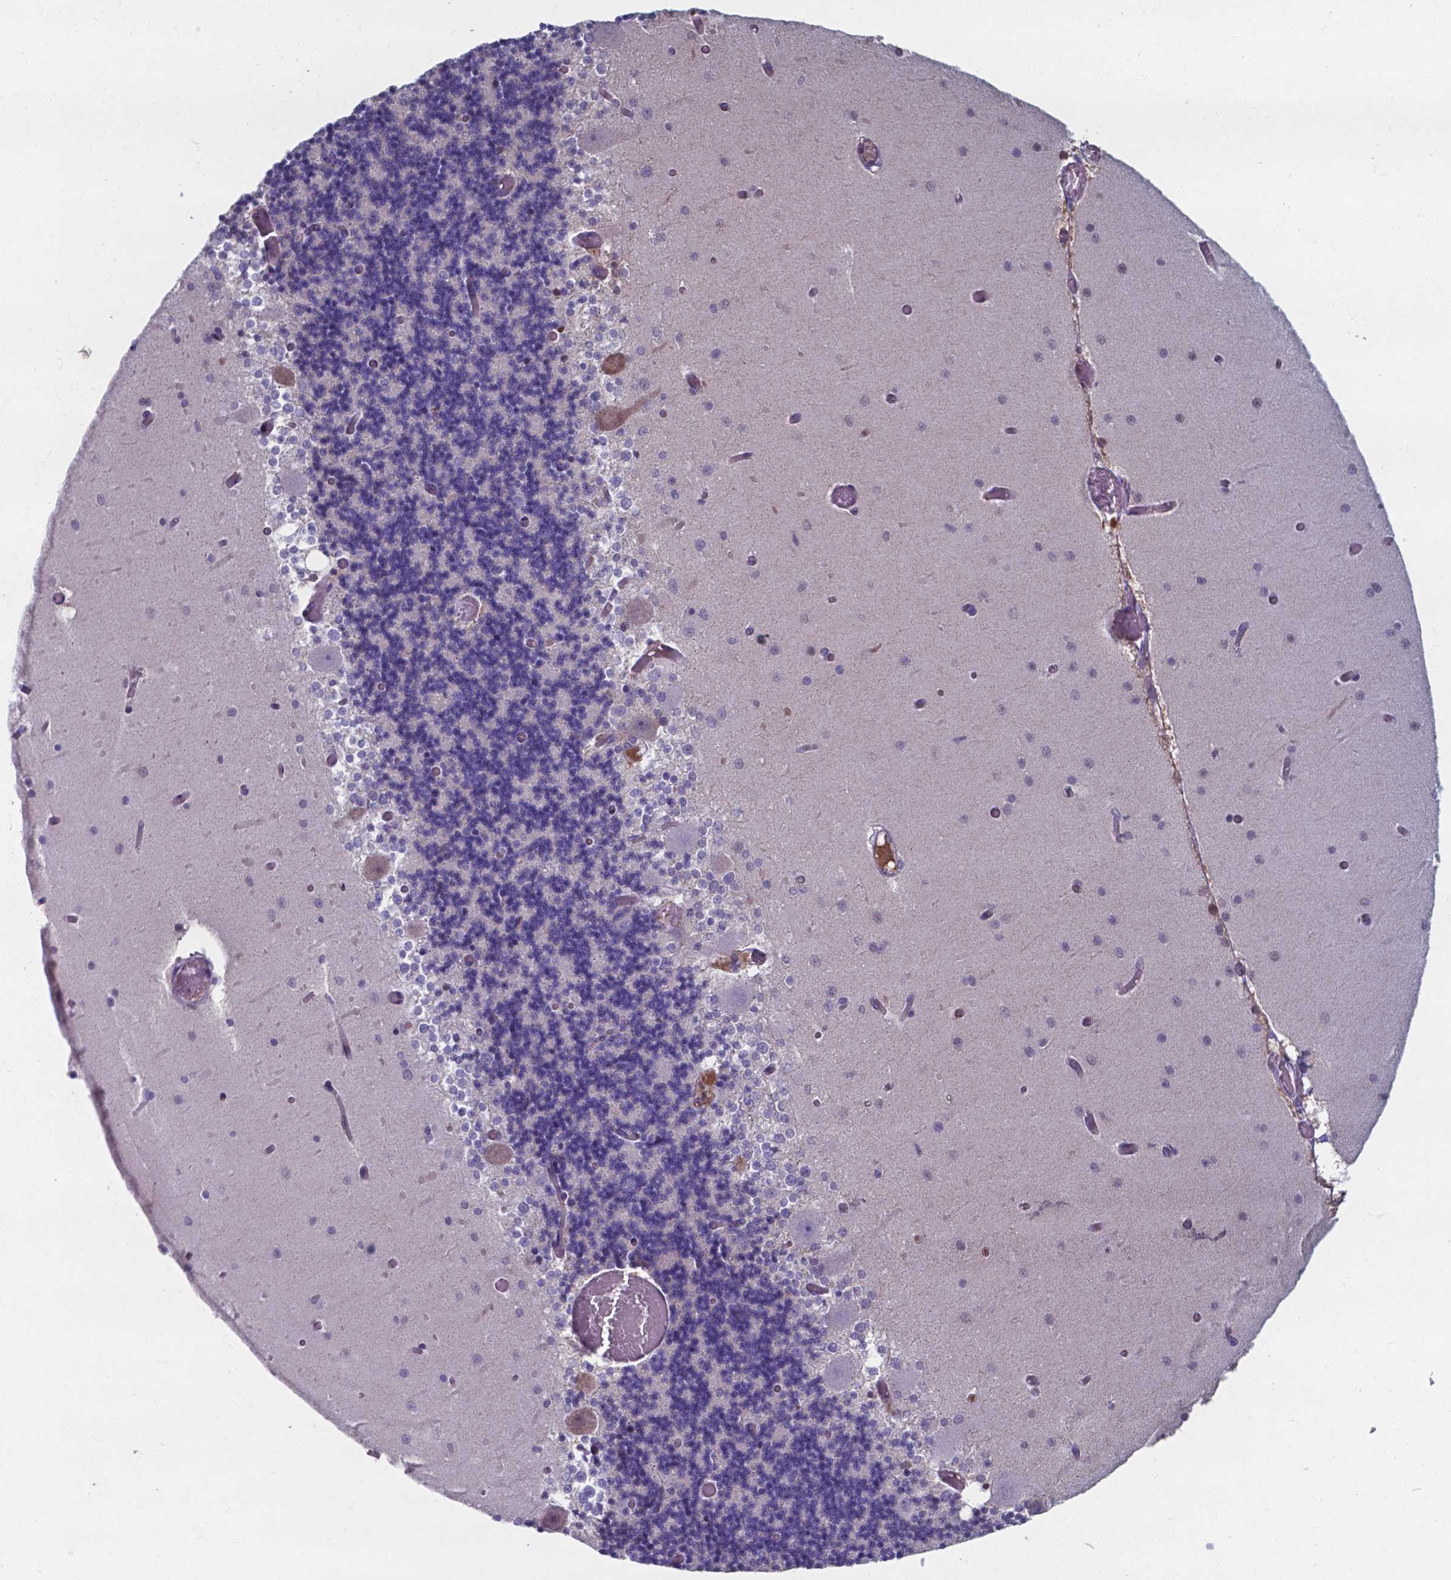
{"staining": {"intensity": "negative", "quantity": "none", "location": "none"}, "tissue": "cerebellum", "cell_type": "Cells in granular layer", "image_type": "normal", "snomed": [{"axis": "morphology", "description": "Normal tissue, NOS"}, {"axis": "topography", "description": "Cerebellum"}], "caption": "Histopathology image shows no significant protein positivity in cells in granular layer of normal cerebellum.", "gene": "SERPINA1", "patient": {"sex": "female", "age": 28}}